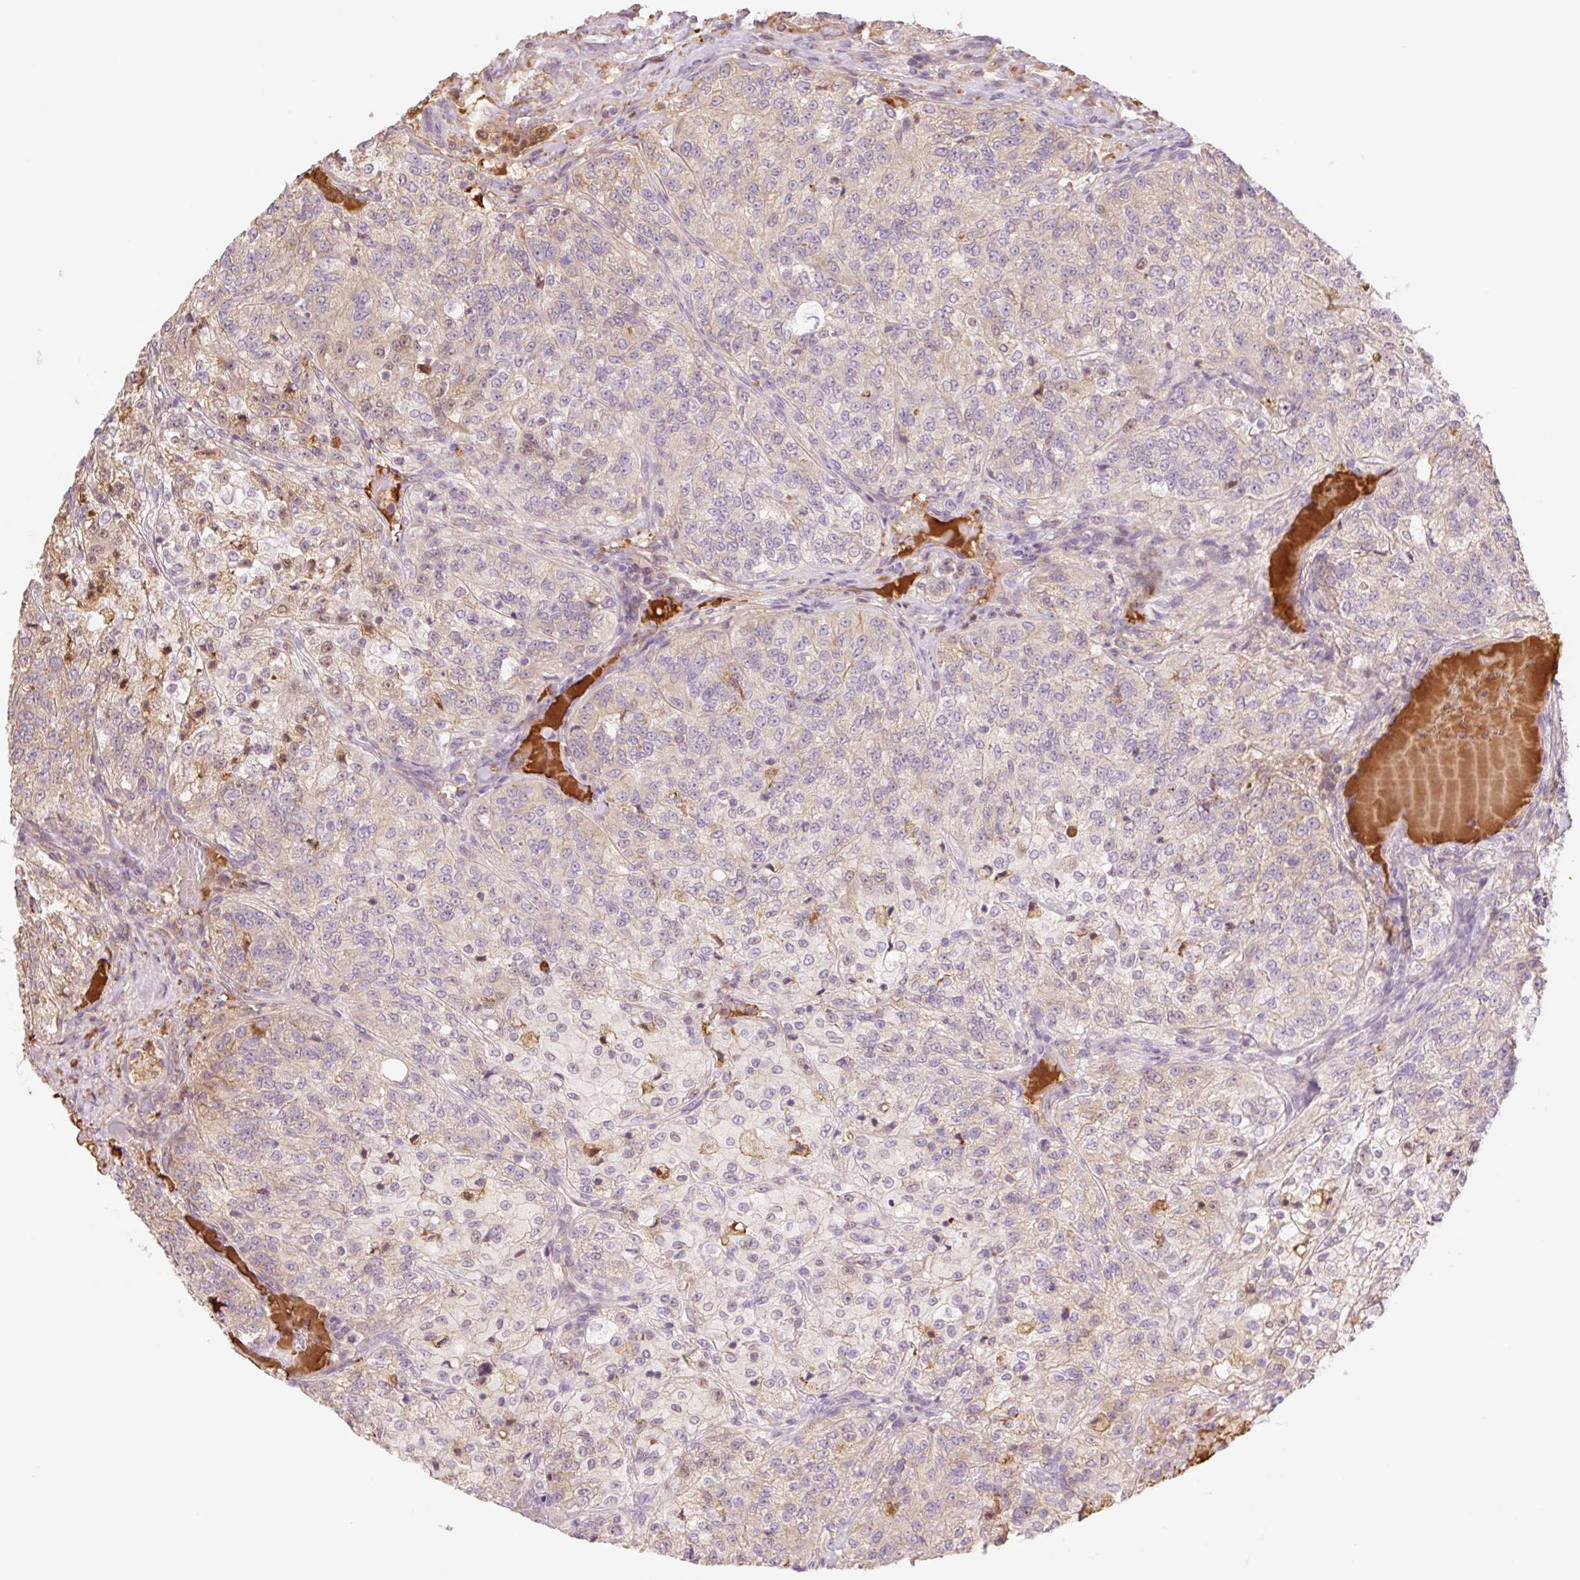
{"staining": {"intensity": "negative", "quantity": "none", "location": "none"}, "tissue": "renal cancer", "cell_type": "Tumor cells", "image_type": "cancer", "snomed": [{"axis": "morphology", "description": "Adenocarcinoma, NOS"}, {"axis": "topography", "description": "Kidney"}], "caption": "Immunohistochemical staining of renal adenocarcinoma reveals no significant expression in tumor cells.", "gene": "HEBP1", "patient": {"sex": "female", "age": 63}}